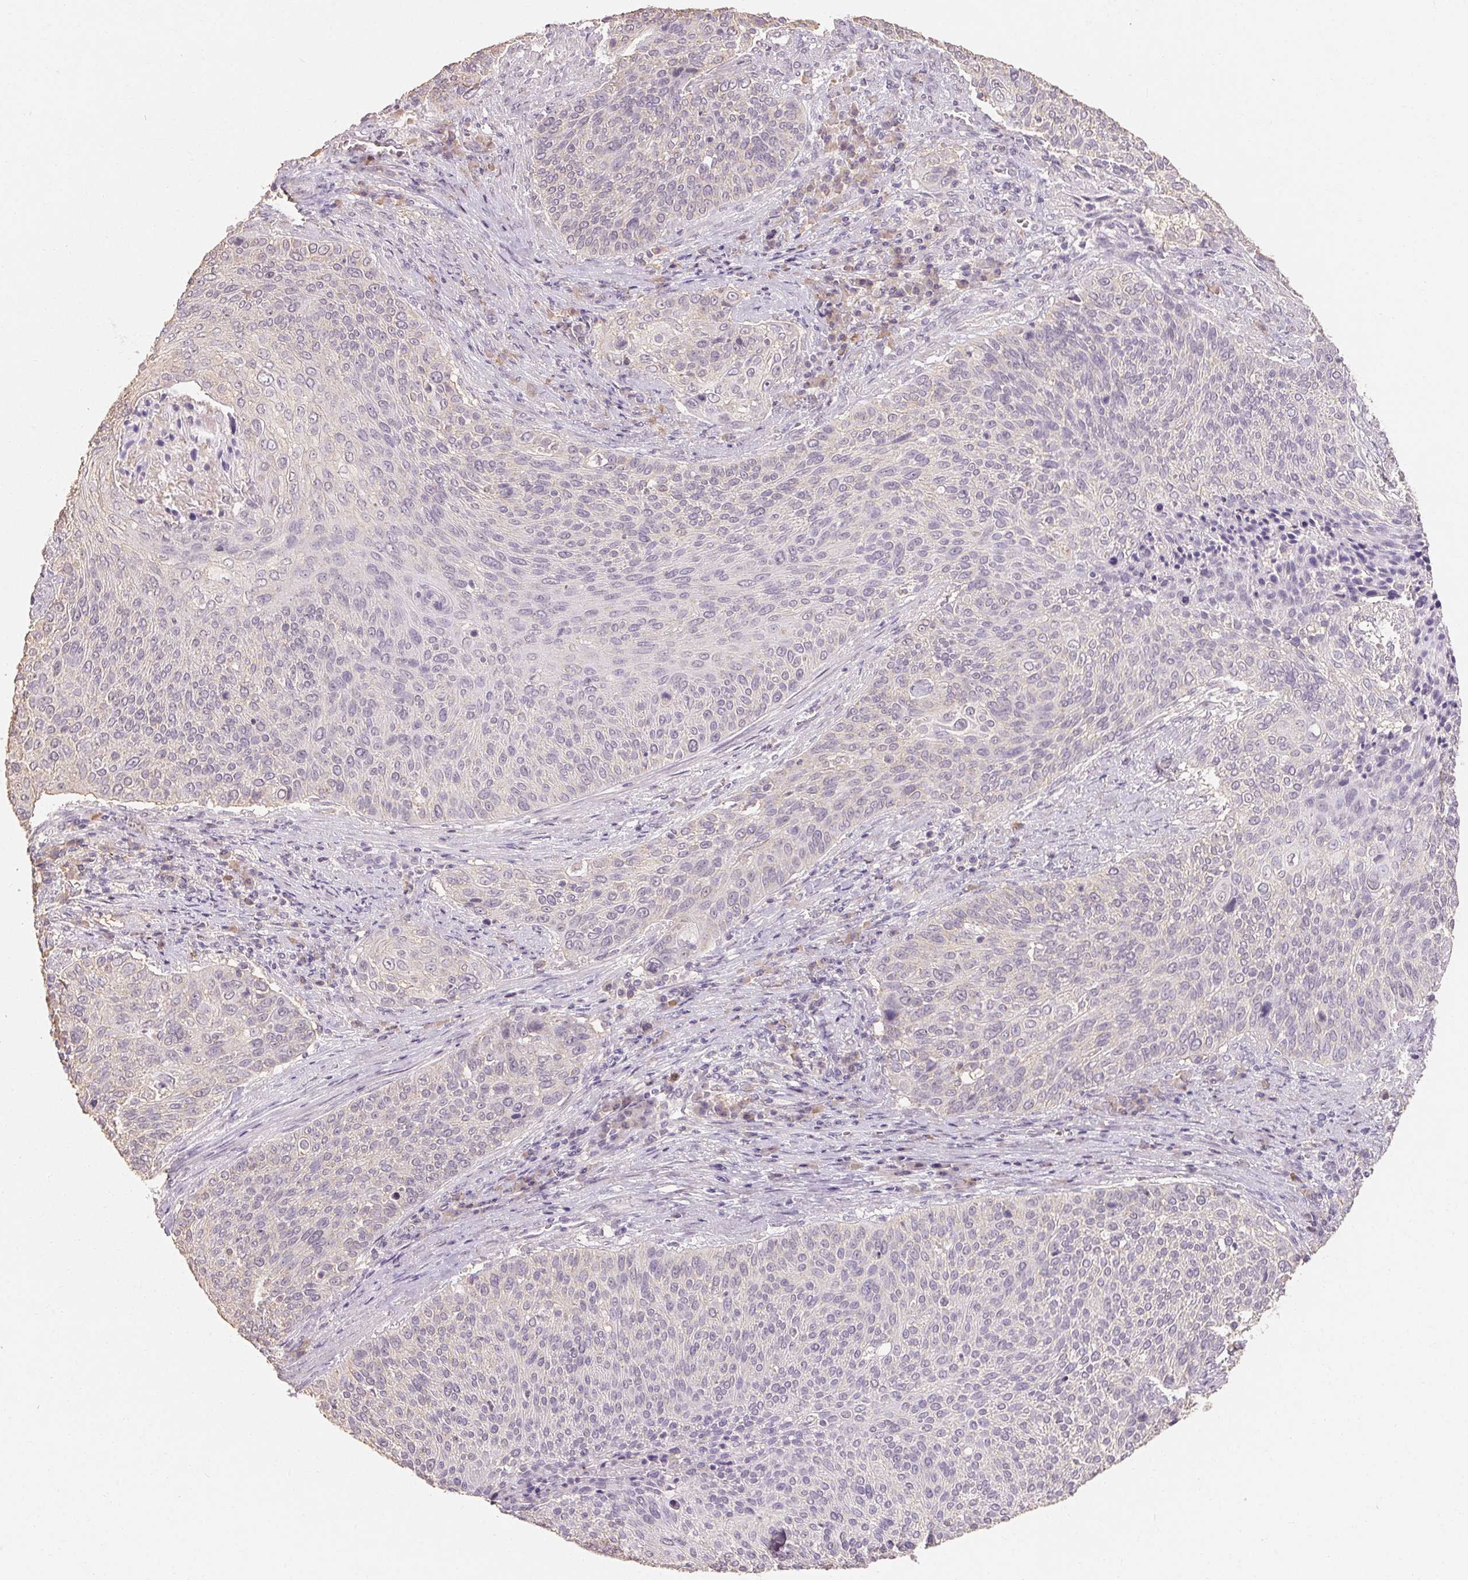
{"staining": {"intensity": "negative", "quantity": "none", "location": "none"}, "tissue": "cervical cancer", "cell_type": "Tumor cells", "image_type": "cancer", "snomed": [{"axis": "morphology", "description": "Squamous cell carcinoma, NOS"}, {"axis": "topography", "description": "Cervix"}], "caption": "Immunohistochemistry (IHC) of human cervical squamous cell carcinoma exhibits no expression in tumor cells.", "gene": "MAP7D2", "patient": {"sex": "female", "age": 31}}